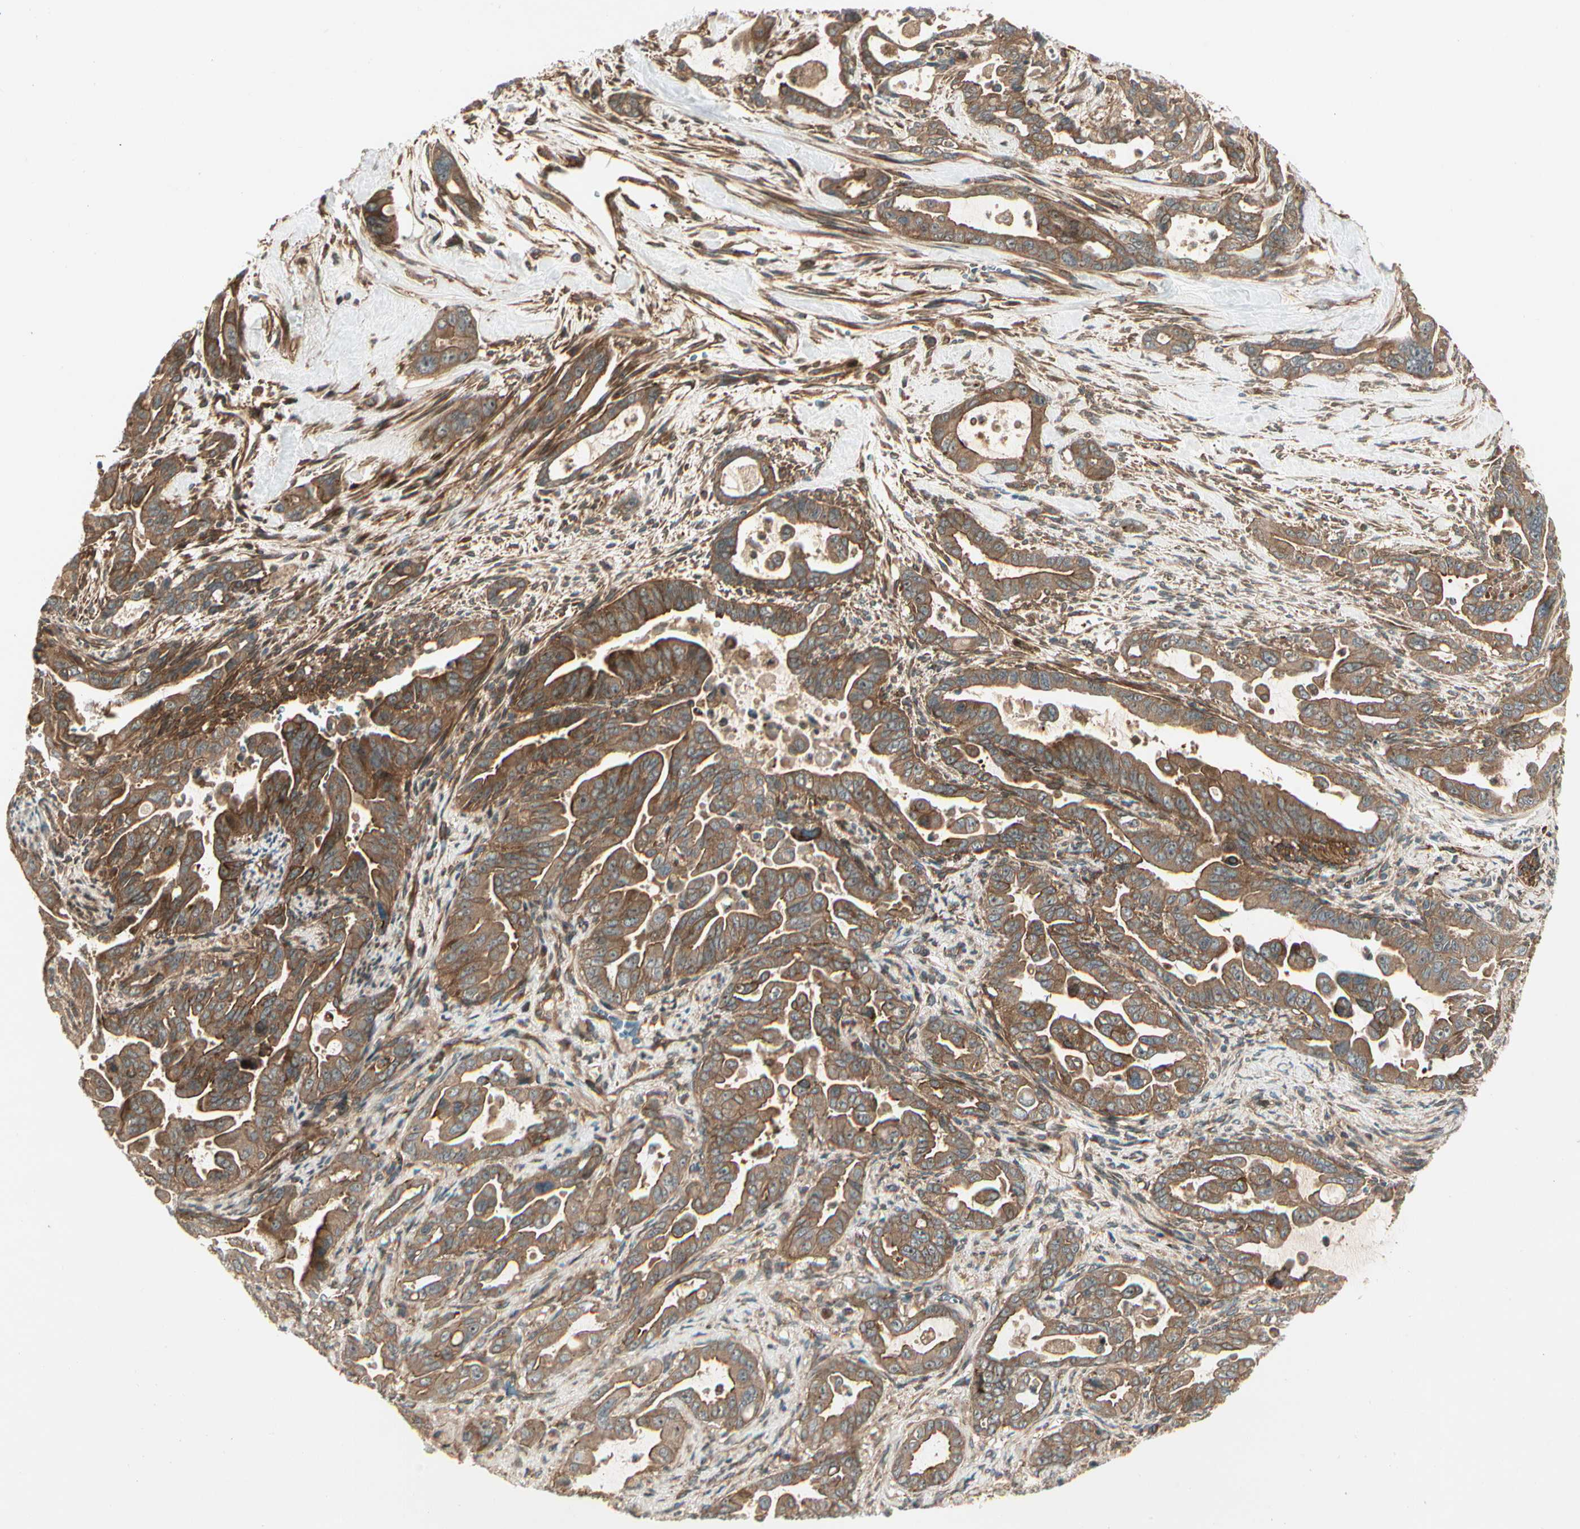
{"staining": {"intensity": "strong", "quantity": ">75%", "location": "cytoplasmic/membranous"}, "tissue": "pancreatic cancer", "cell_type": "Tumor cells", "image_type": "cancer", "snomed": [{"axis": "morphology", "description": "Adenocarcinoma, NOS"}, {"axis": "topography", "description": "Pancreas"}], "caption": "Immunohistochemistry (IHC) (DAB (3,3'-diaminobenzidine)) staining of human adenocarcinoma (pancreatic) demonstrates strong cytoplasmic/membranous protein expression in approximately >75% of tumor cells.", "gene": "FKBP15", "patient": {"sex": "male", "age": 70}}